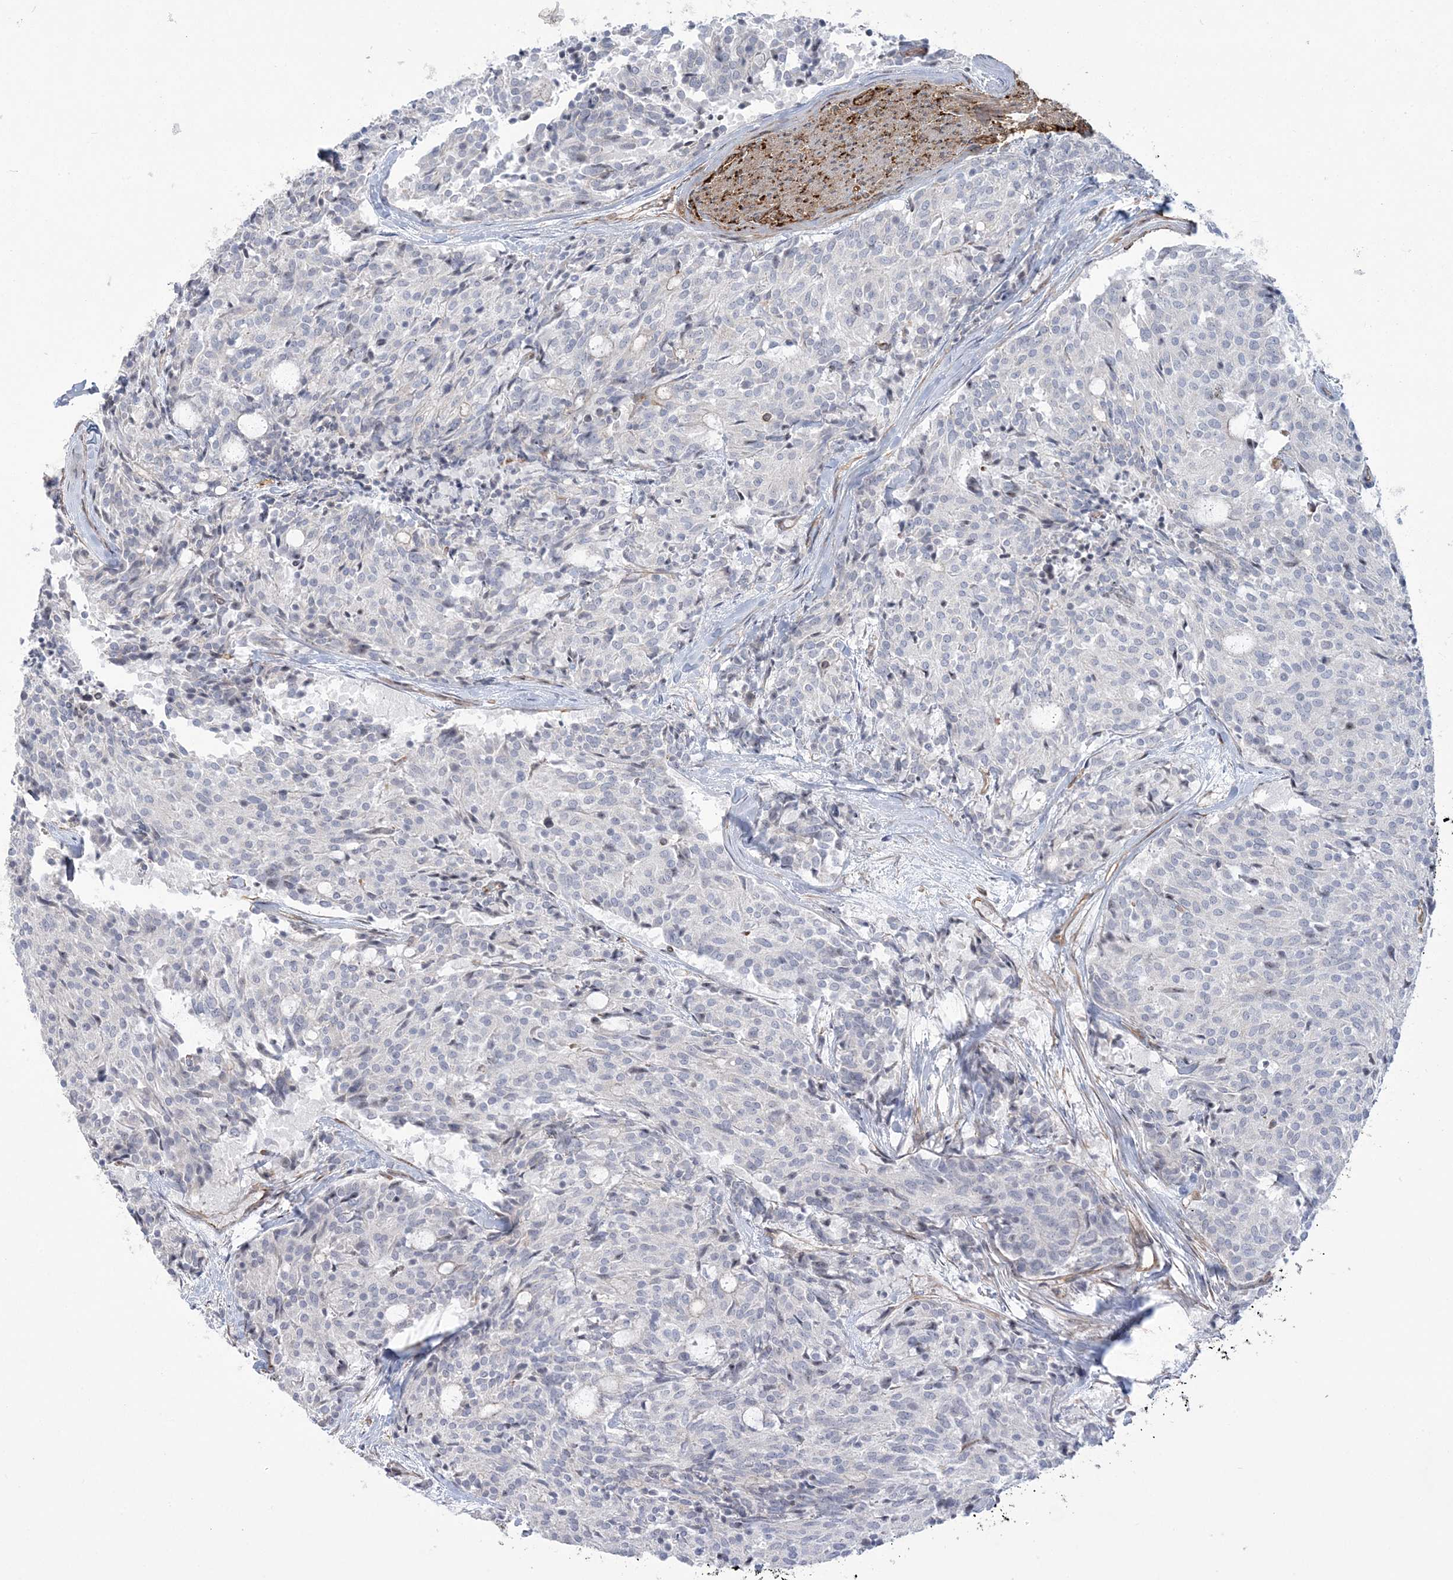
{"staining": {"intensity": "negative", "quantity": "none", "location": "none"}, "tissue": "carcinoid", "cell_type": "Tumor cells", "image_type": "cancer", "snomed": [{"axis": "morphology", "description": "Carcinoid, malignant, NOS"}, {"axis": "topography", "description": "Pancreas"}], "caption": "DAB immunohistochemical staining of malignant carcinoid displays no significant positivity in tumor cells.", "gene": "ZNF821", "patient": {"sex": "female", "age": 54}}